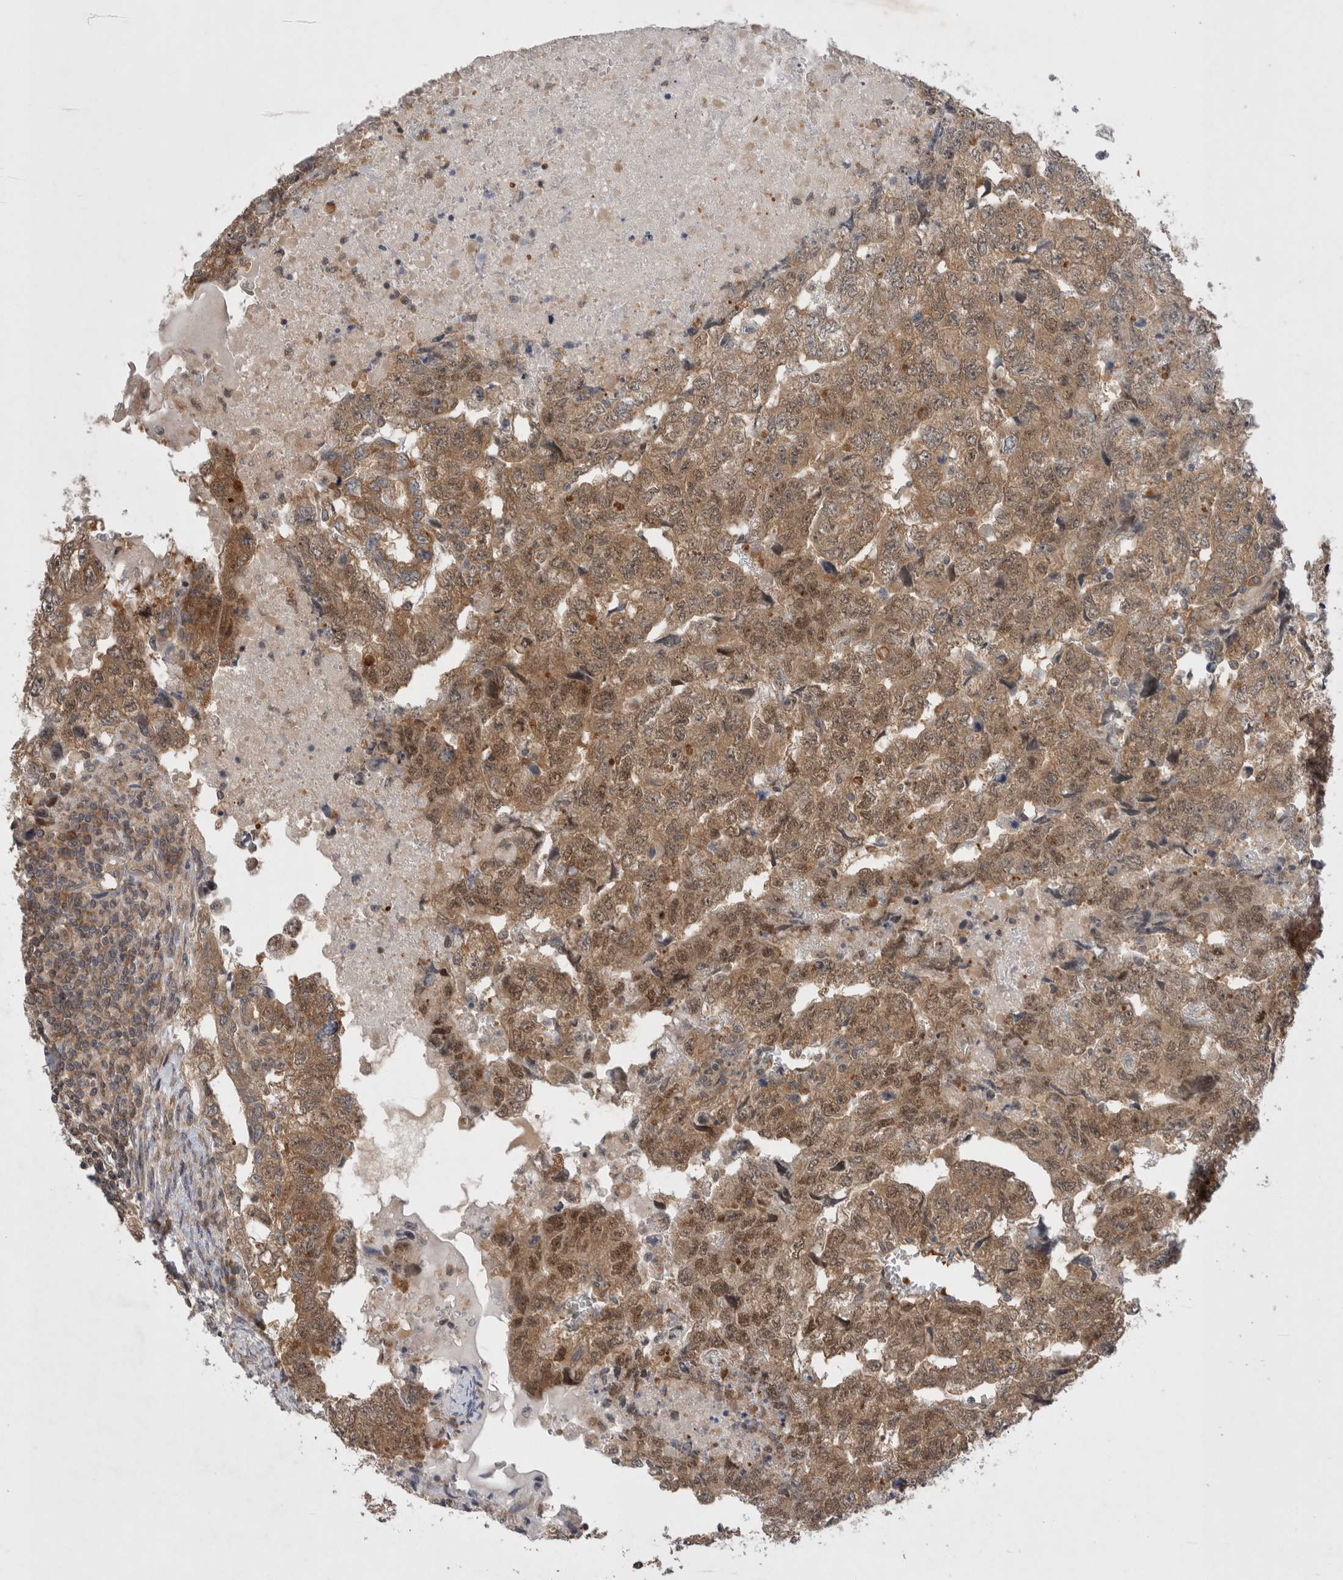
{"staining": {"intensity": "moderate", "quantity": ">75%", "location": "cytoplasmic/membranous,nuclear"}, "tissue": "testis cancer", "cell_type": "Tumor cells", "image_type": "cancer", "snomed": [{"axis": "morphology", "description": "Carcinoma, Embryonal, NOS"}, {"axis": "topography", "description": "Testis"}], "caption": "Testis embryonal carcinoma stained with DAB IHC reveals medium levels of moderate cytoplasmic/membranous and nuclear positivity in about >75% of tumor cells.", "gene": "EIF3E", "patient": {"sex": "male", "age": 36}}